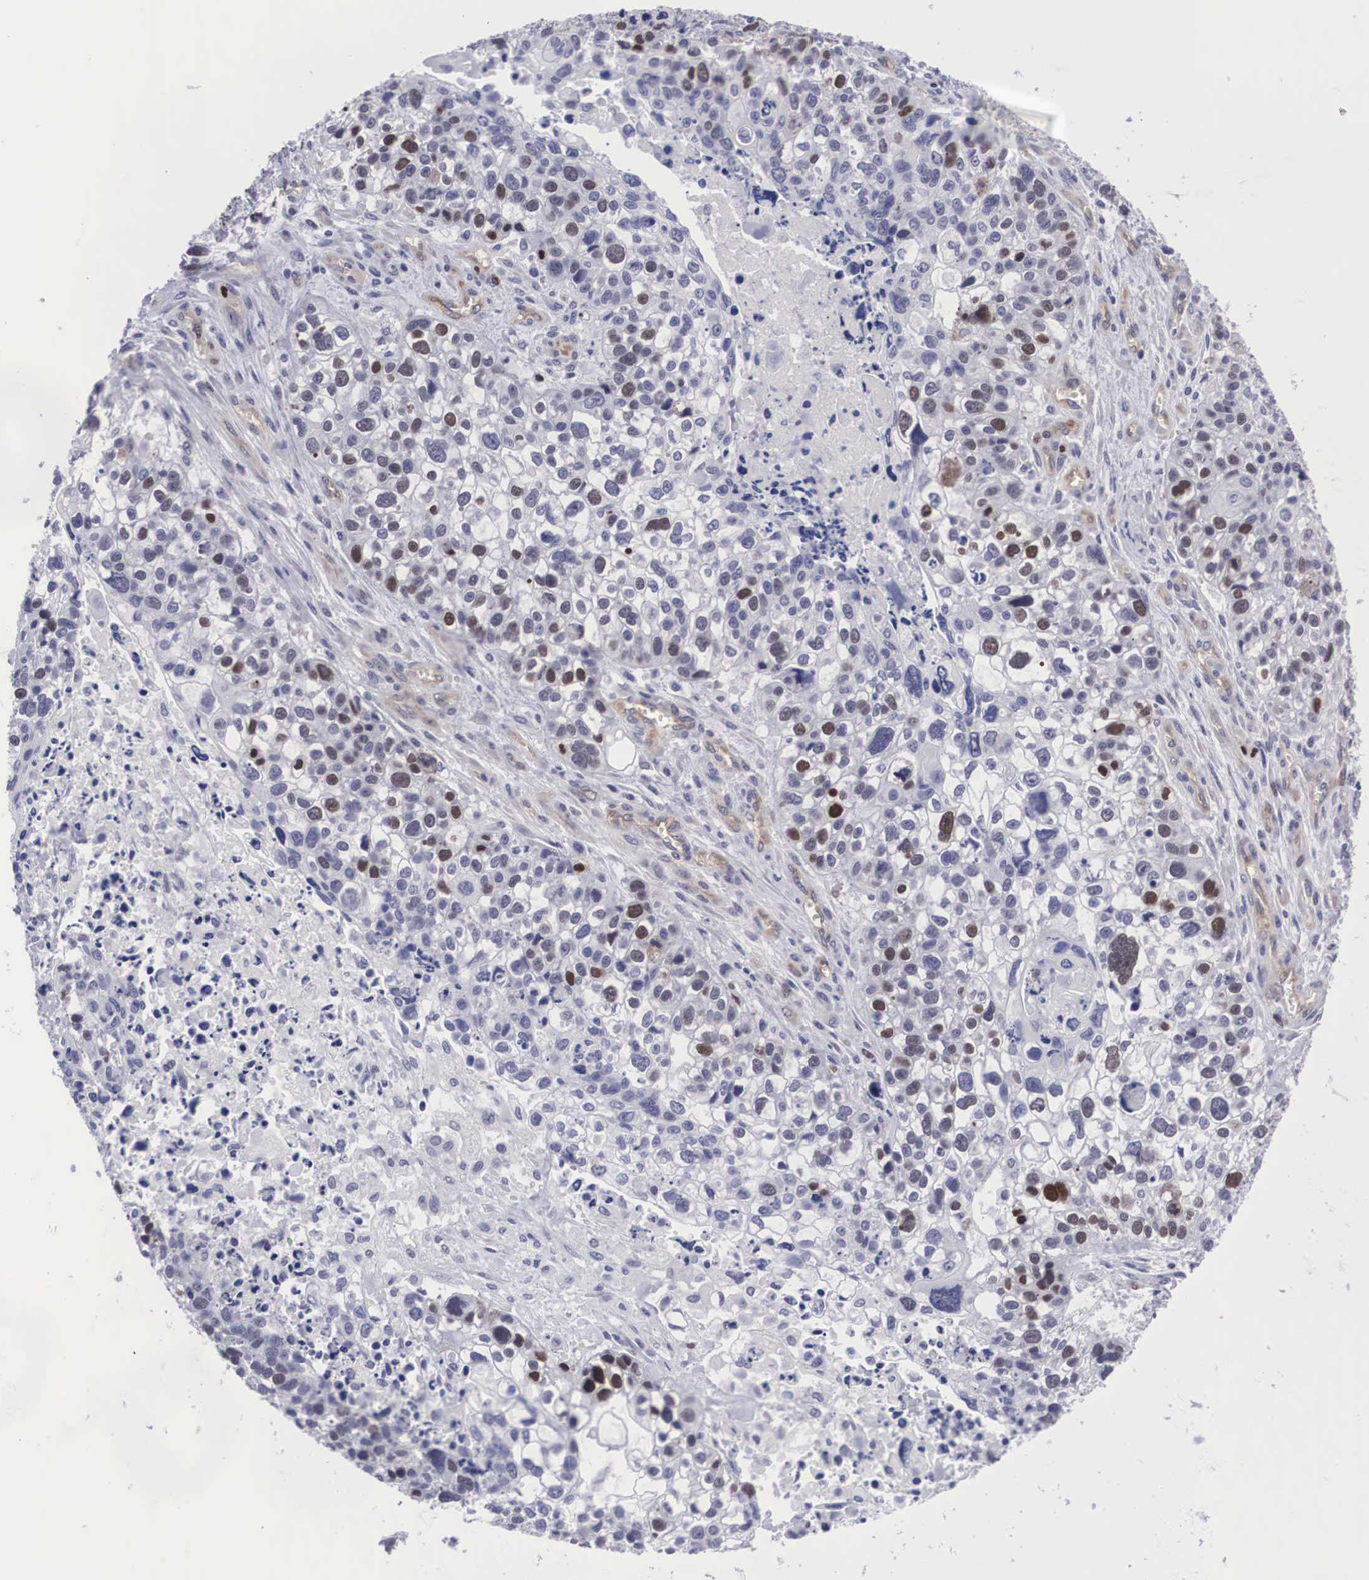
{"staining": {"intensity": "negative", "quantity": "none", "location": "none"}, "tissue": "lung cancer", "cell_type": "Tumor cells", "image_type": "cancer", "snomed": [{"axis": "morphology", "description": "Squamous cell carcinoma, NOS"}, {"axis": "topography", "description": "Lymph node"}, {"axis": "topography", "description": "Lung"}], "caption": "IHC image of human squamous cell carcinoma (lung) stained for a protein (brown), which demonstrates no staining in tumor cells.", "gene": "MAST4", "patient": {"sex": "male", "age": 74}}